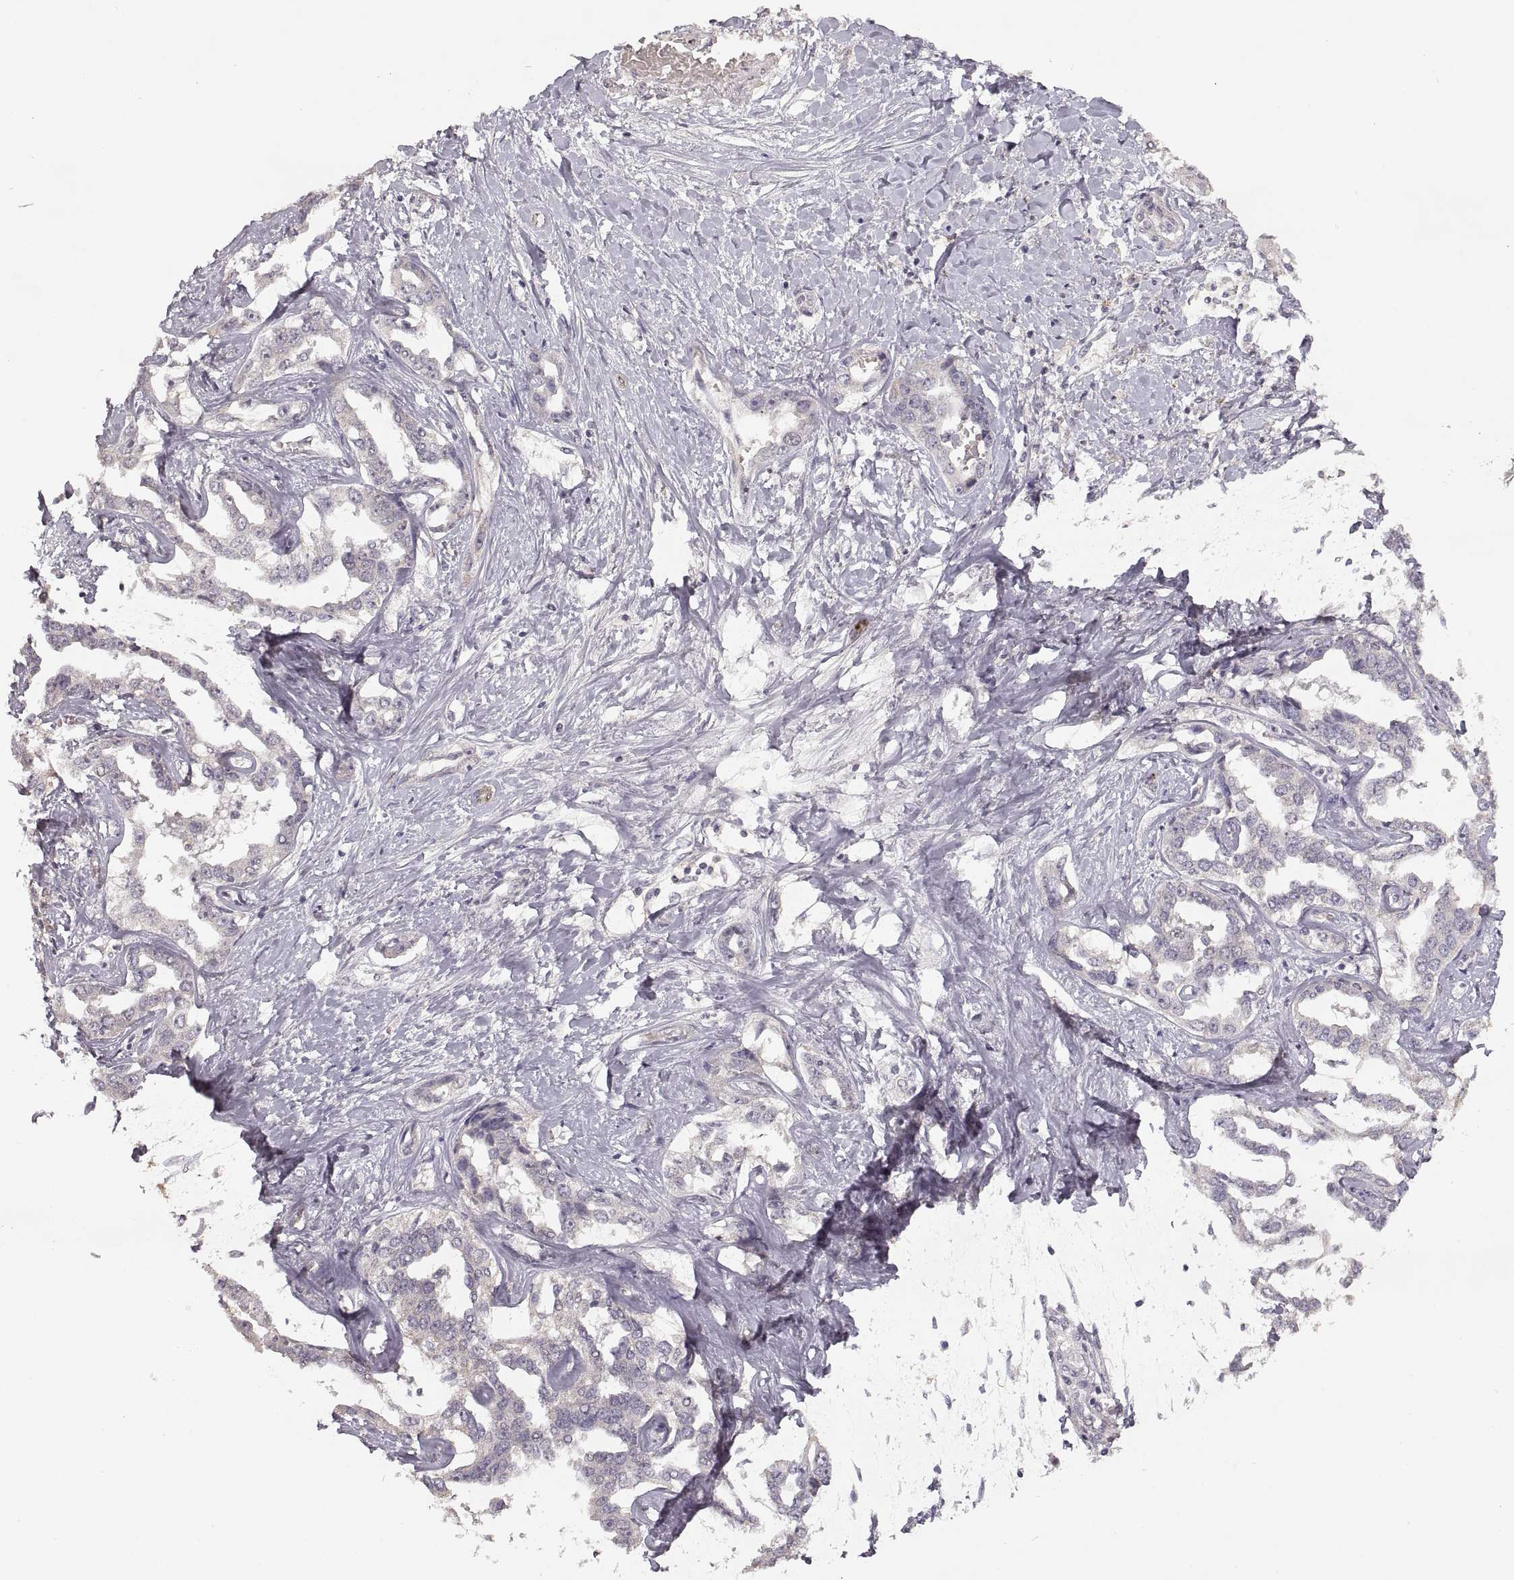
{"staining": {"intensity": "negative", "quantity": "none", "location": "none"}, "tissue": "liver cancer", "cell_type": "Tumor cells", "image_type": "cancer", "snomed": [{"axis": "morphology", "description": "Cholangiocarcinoma"}, {"axis": "topography", "description": "Liver"}], "caption": "Tumor cells show no significant protein positivity in liver cancer (cholangiocarcinoma).", "gene": "LAMC2", "patient": {"sex": "male", "age": 59}}